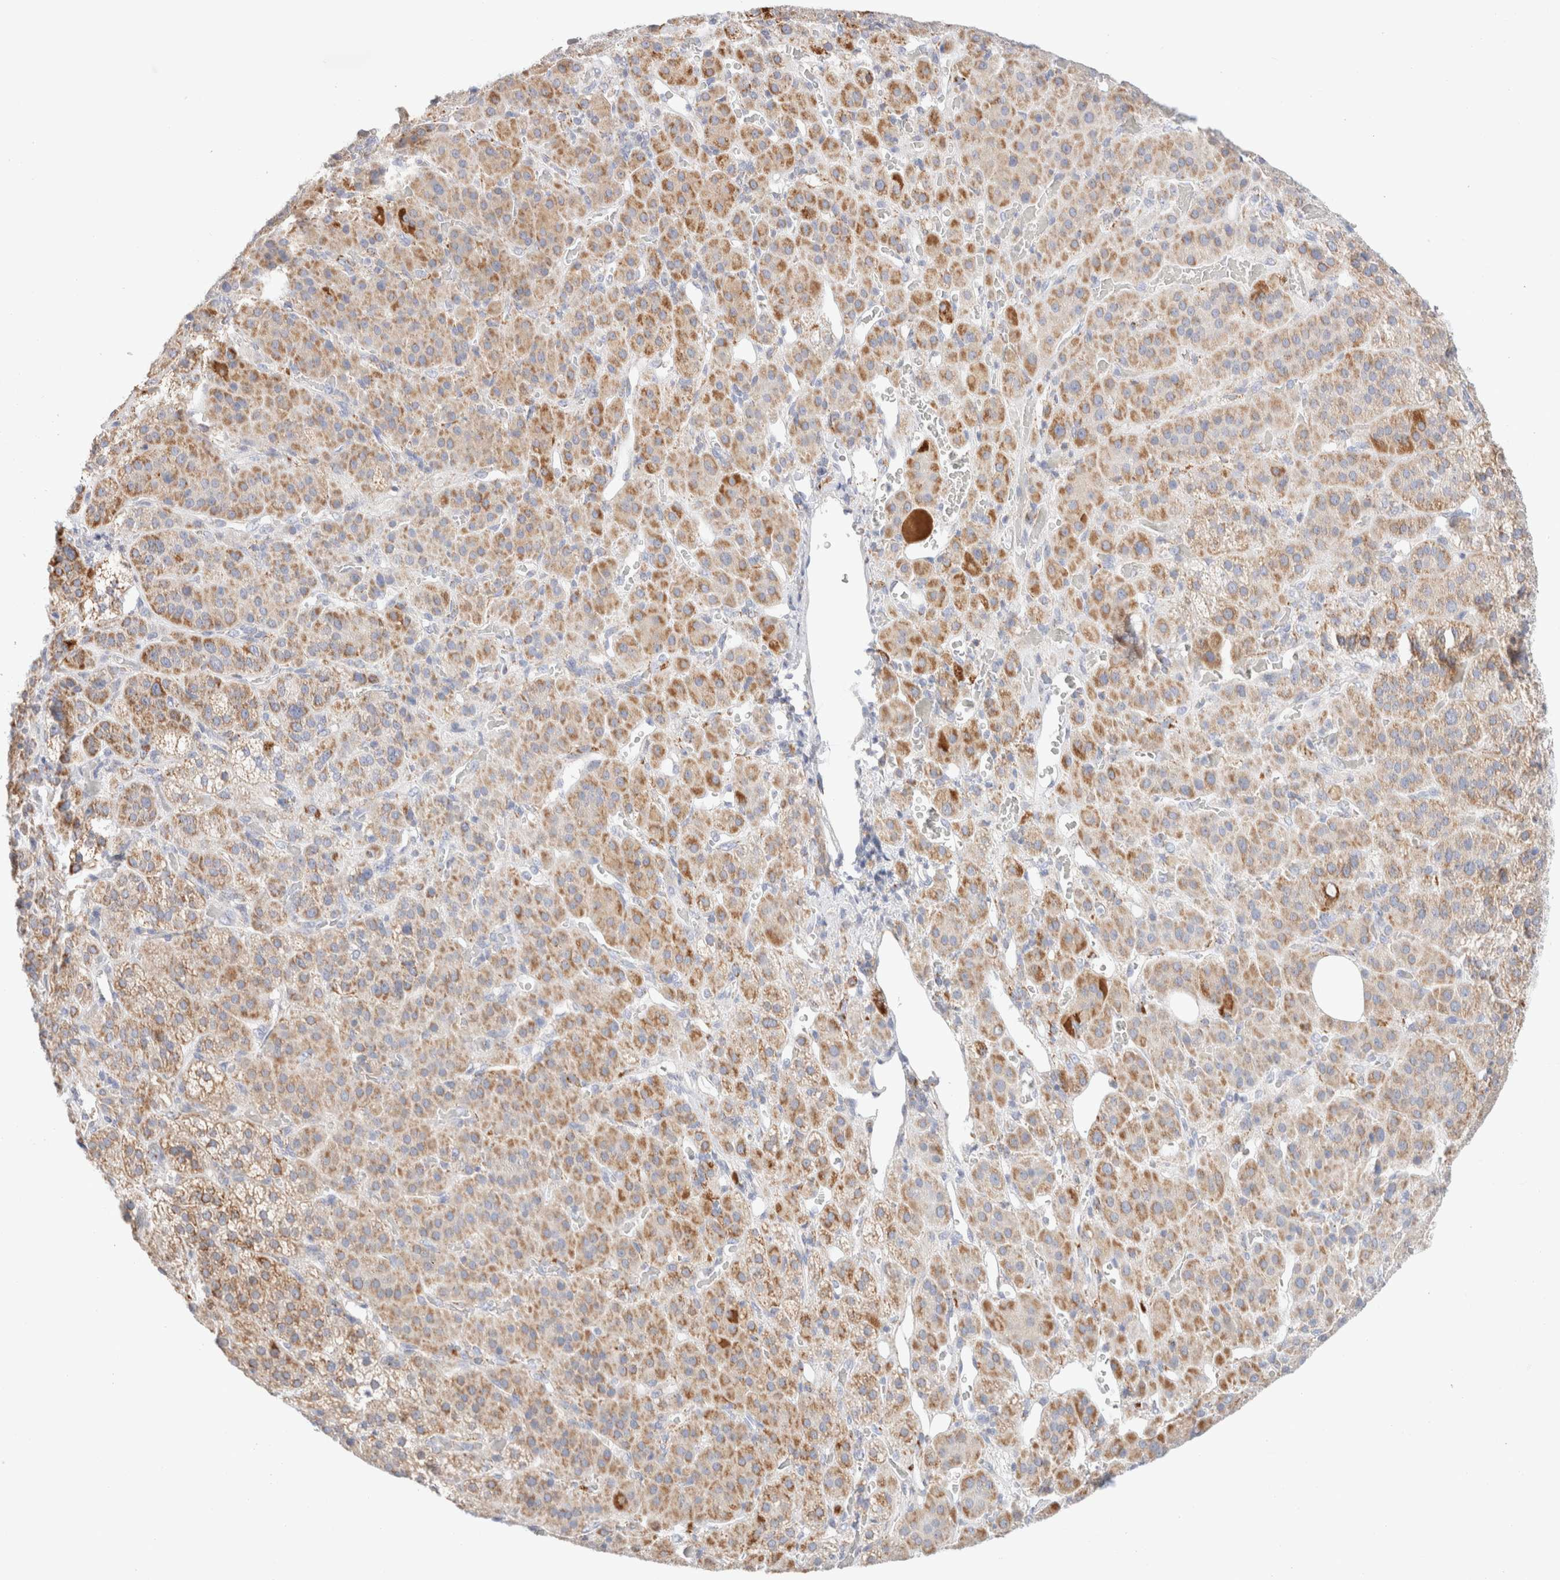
{"staining": {"intensity": "moderate", "quantity": ">75%", "location": "cytoplasmic/membranous"}, "tissue": "adrenal gland", "cell_type": "Glandular cells", "image_type": "normal", "snomed": [{"axis": "morphology", "description": "Normal tissue, NOS"}, {"axis": "topography", "description": "Adrenal gland"}], "caption": "This micrograph reveals unremarkable adrenal gland stained with immunohistochemistry to label a protein in brown. The cytoplasmic/membranous of glandular cells show moderate positivity for the protein. Nuclei are counter-stained blue.", "gene": "ATP6V1C1", "patient": {"sex": "male", "age": 57}}